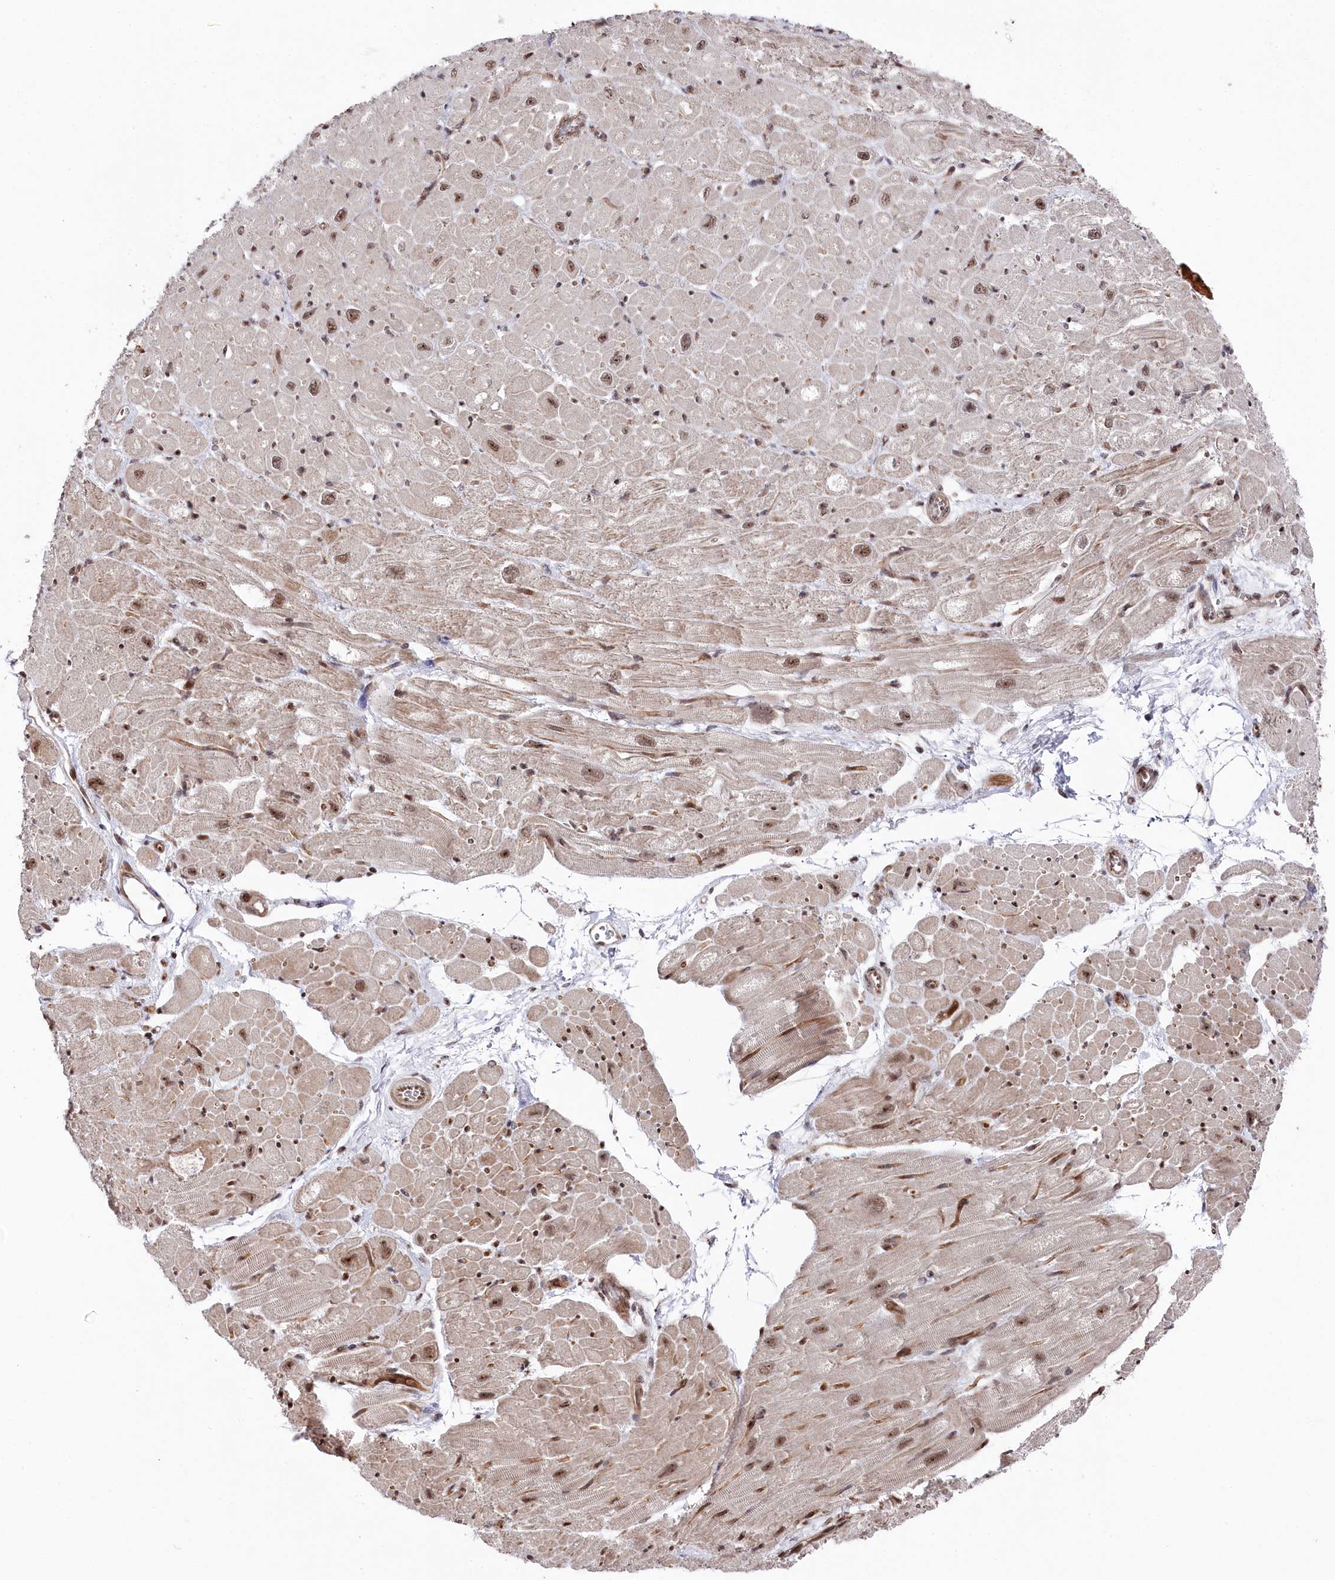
{"staining": {"intensity": "moderate", "quantity": "25%-75%", "location": "cytoplasmic/membranous,nuclear"}, "tissue": "heart muscle", "cell_type": "Cardiomyocytes", "image_type": "normal", "snomed": [{"axis": "morphology", "description": "Normal tissue, NOS"}, {"axis": "topography", "description": "Heart"}], "caption": "High-power microscopy captured an IHC image of unremarkable heart muscle, revealing moderate cytoplasmic/membranous,nuclear positivity in about 25%-75% of cardiomyocytes.", "gene": "POLR2H", "patient": {"sex": "male", "age": 50}}